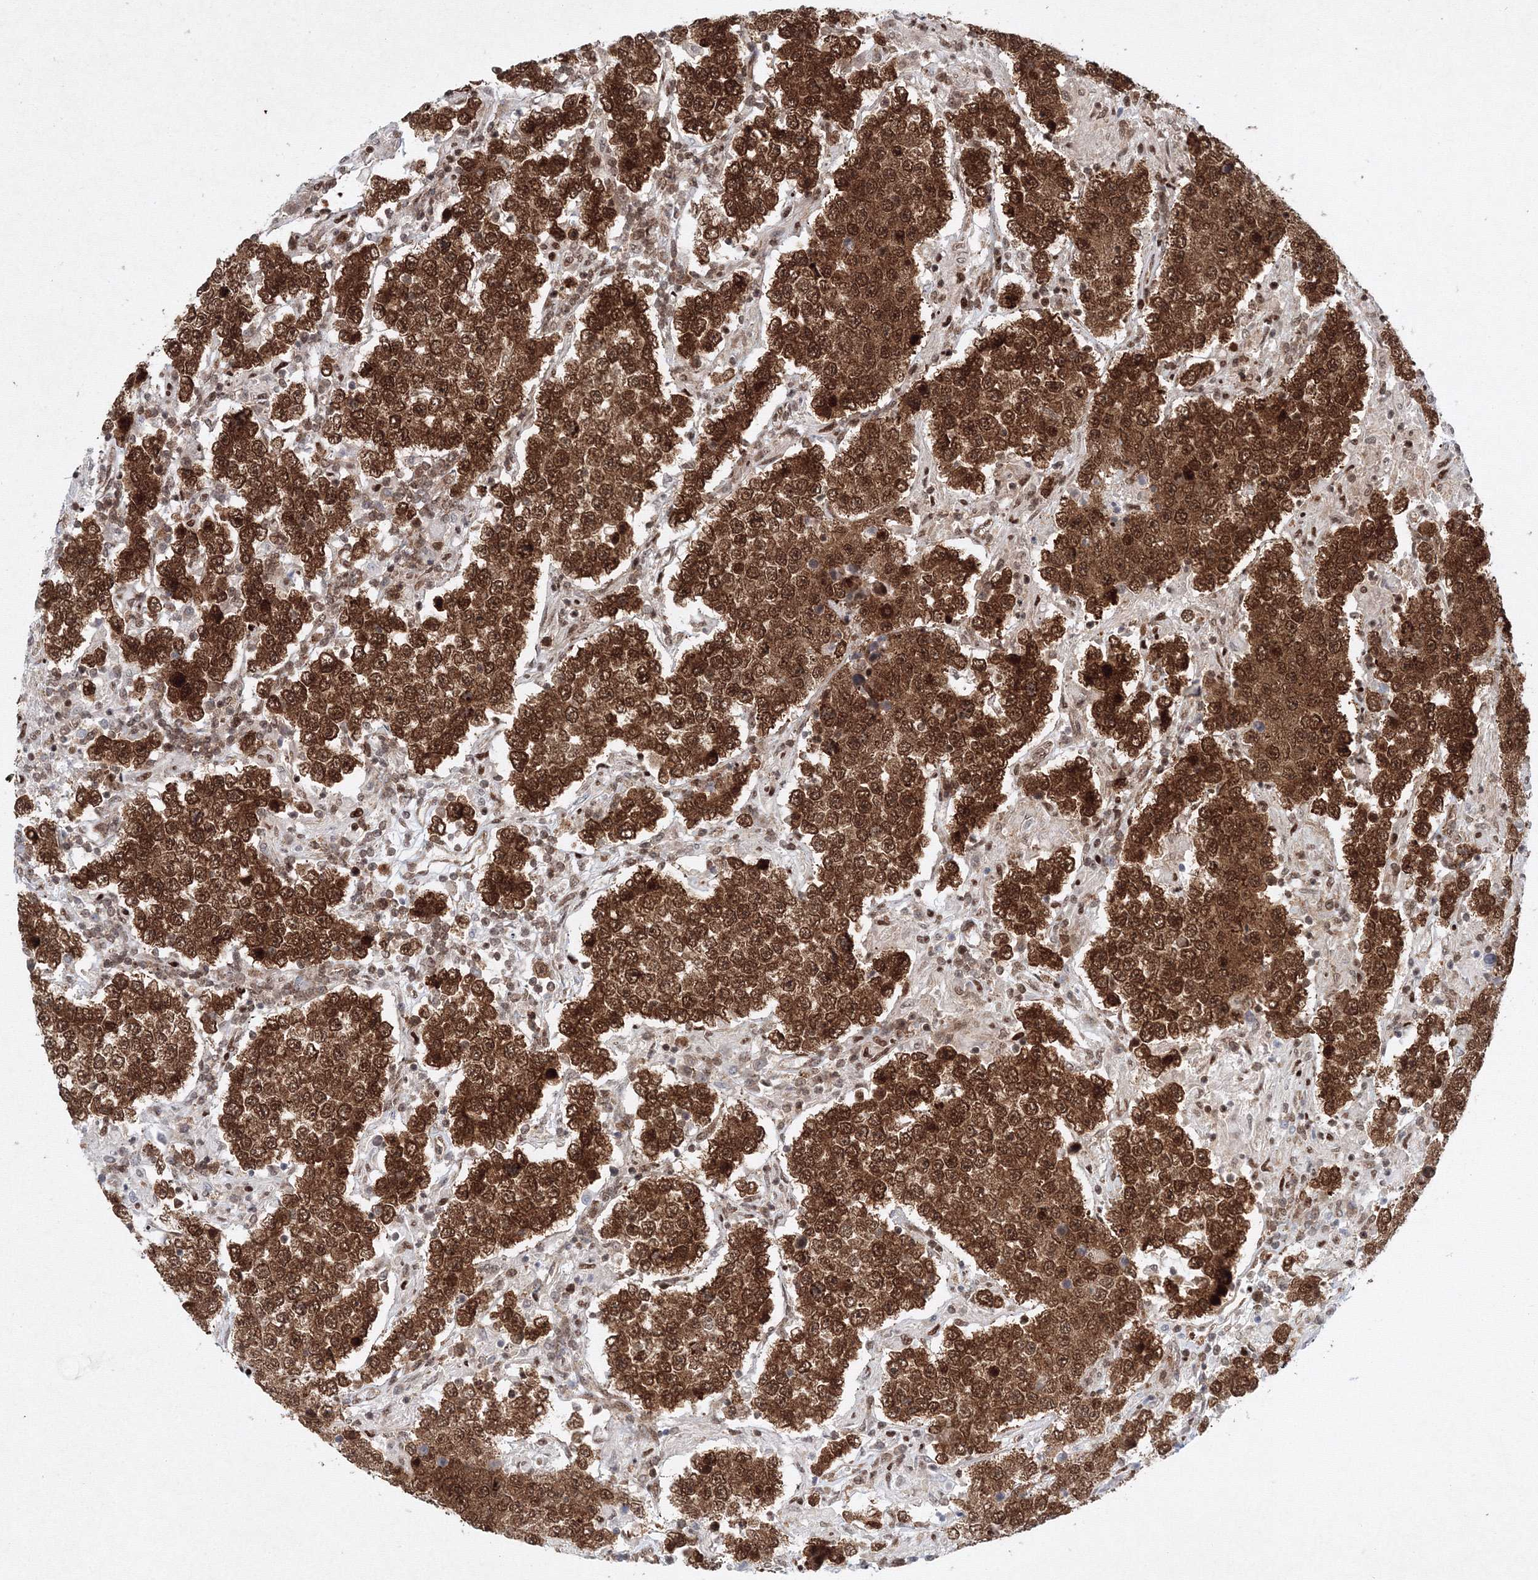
{"staining": {"intensity": "strong", "quantity": ">75%", "location": "cytoplasmic/membranous,nuclear"}, "tissue": "testis cancer", "cell_type": "Tumor cells", "image_type": "cancer", "snomed": [{"axis": "morphology", "description": "Normal tissue, NOS"}, {"axis": "morphology", "description": "Urothelial carcinoma, High grade"}, {"axis": "morphology", "description": "Seminoma, NOS"}, {"axis": "morphology", "description": "Carcinoma, Embryonal, NOS"}, {"axis": "topography", "description": "Urinary bladder"}, {"axis": "topography", "description": "Testis"}], "caption": "The immunohistochemical stain shows strong cytoplasmic/membranous and nuclear positivity in tumor cells of testis cancer tissue.", "gene": "SNRPC", "patient": {"sex": "male", "age": 41}}